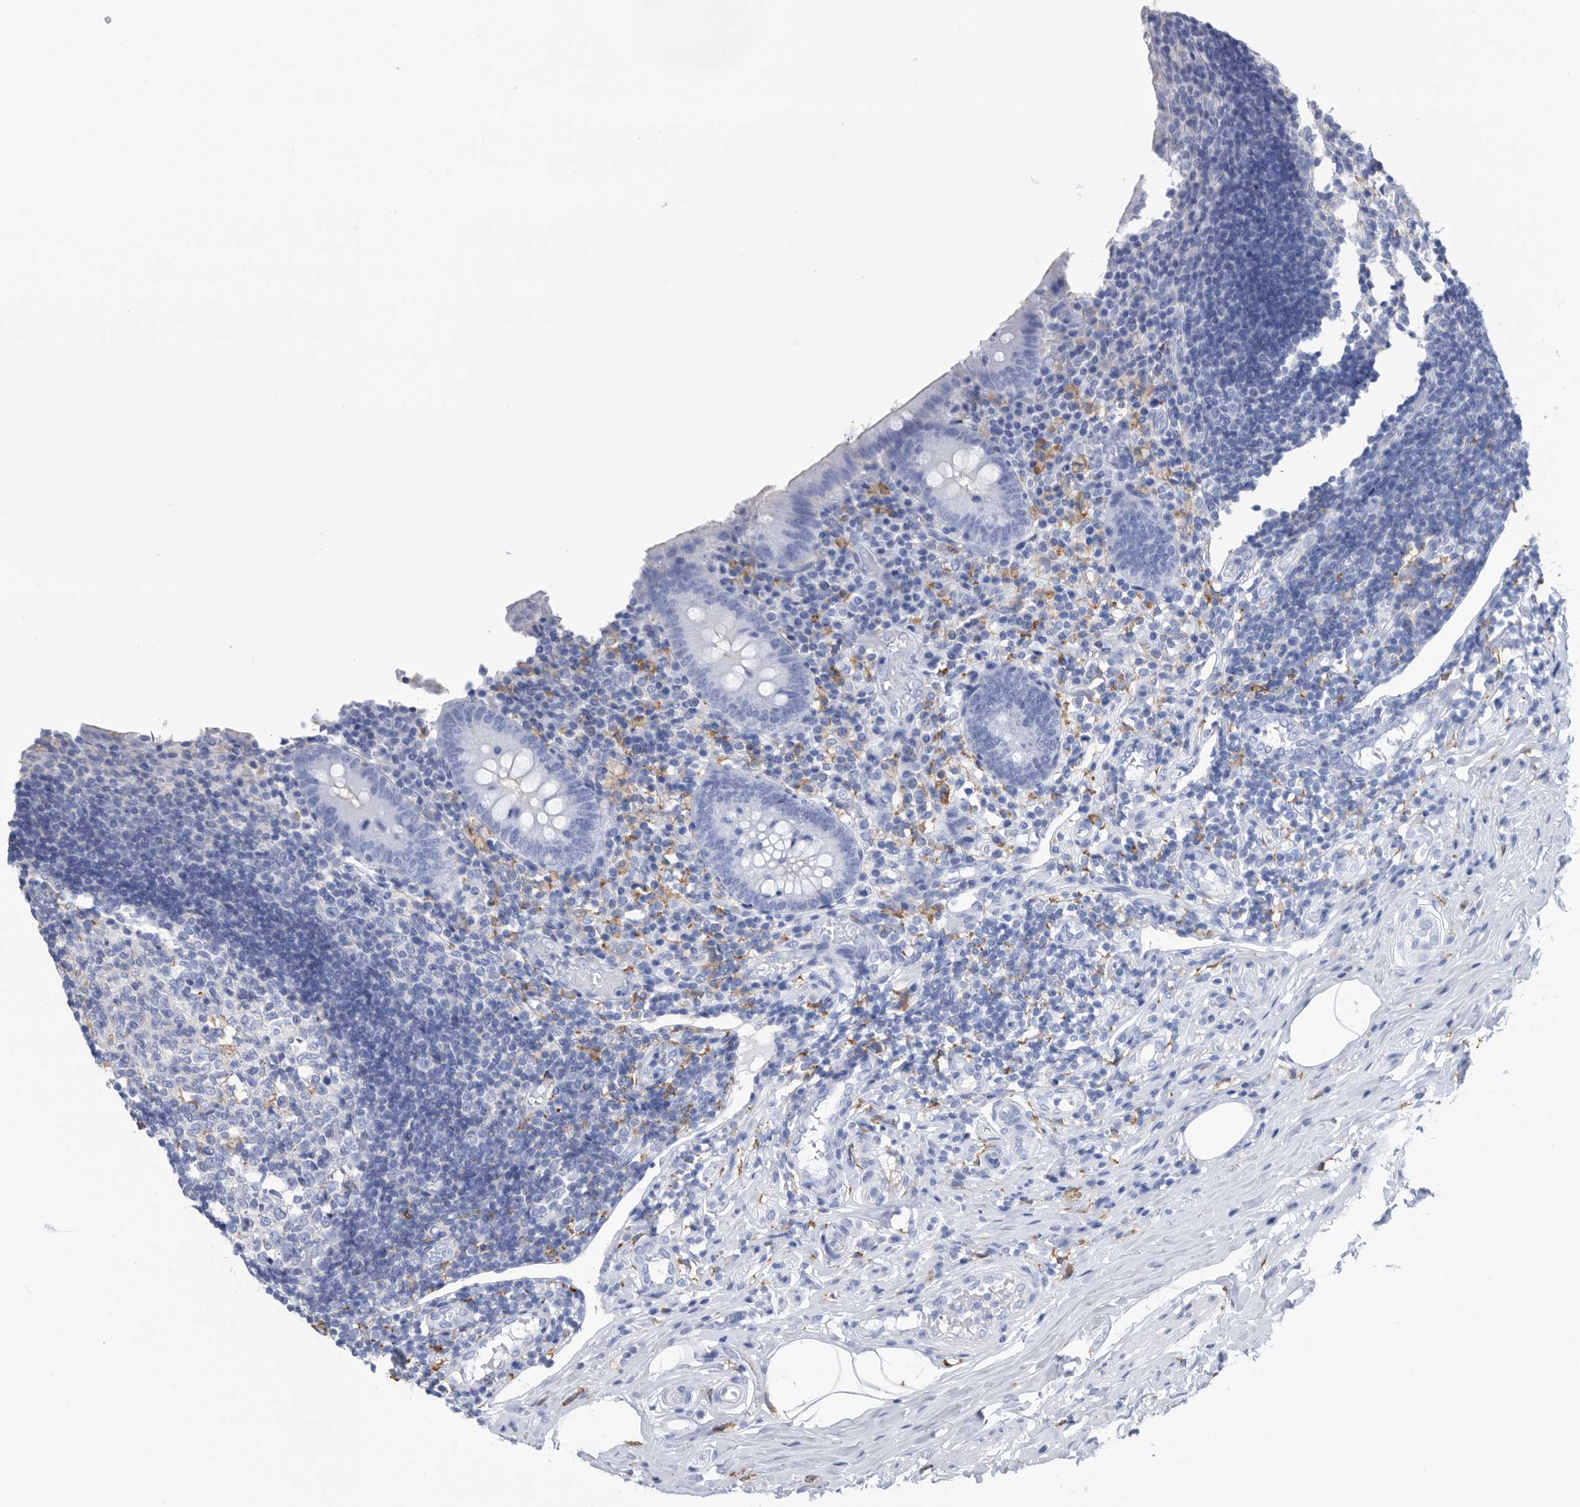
{"staining": {"intensity": "negative", "quantity": "none", "location": "none"}, "tissue": "appendix", "cell_type": "Glandular cells", "image_type": "normal", "snomed": [{"axis": "morphology", "description": "Normal tissue, NOS"}, {"axis": "topography", "description": "Appendix"}], "caption": "There is no significant expression in glandular cells of appendix.", "gene": "MS4A4A", "patient": {"sex": "female", "age": 17}}